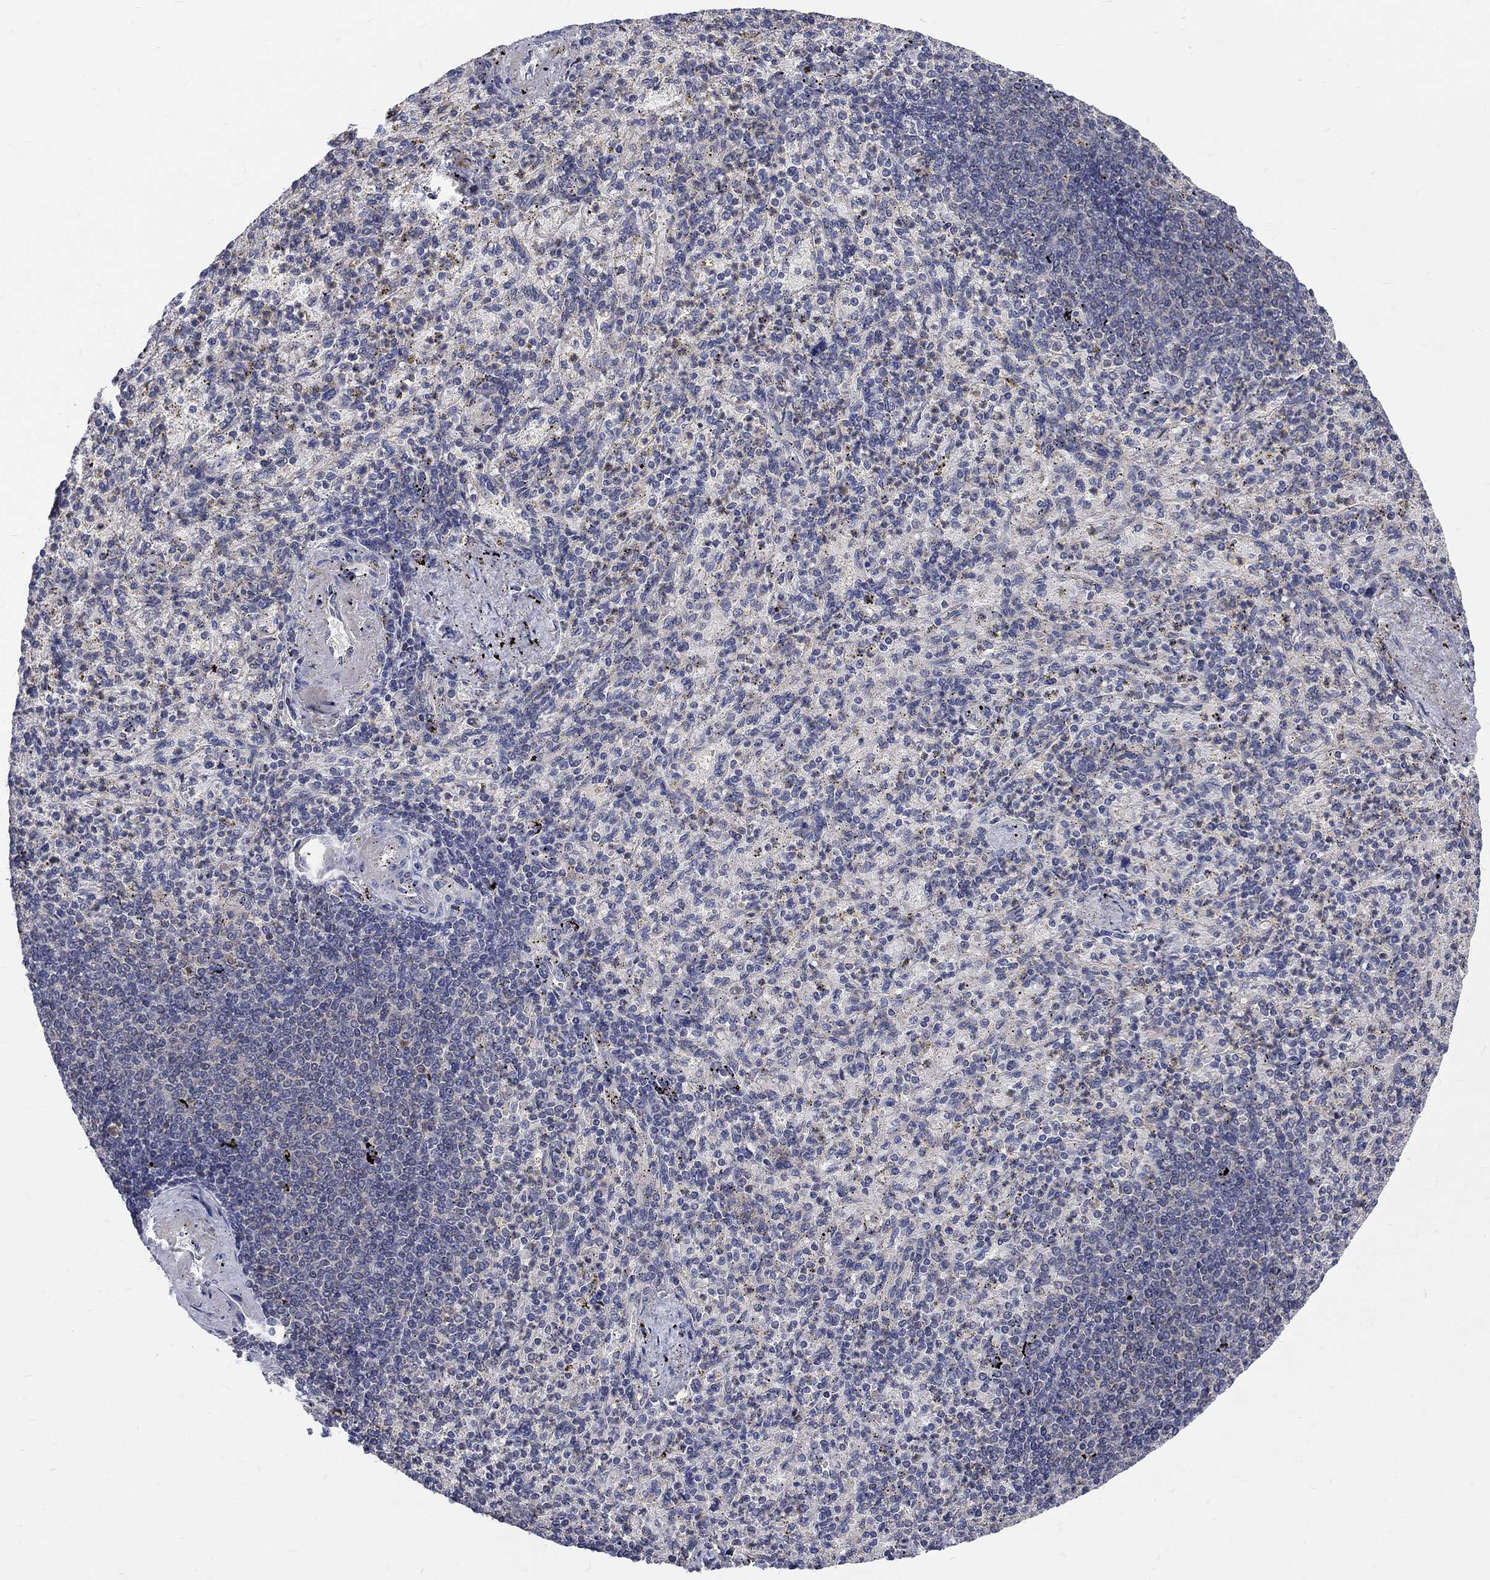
{"staining": {"intensity": "negative", "quantity": "none", "location": "none"}, "tissue": "spleen", "cell_type": "Cells in red pulp", "image_type": "normal", "snomed": [{"axis": "morphology", "description": "Normal tissue, NOS"}, {"axis": "topography", "description": "Spleen"}], "caption": "Cells in red pulp show no significant protein expression in benign spleen.", "gene": "NME7", "patient": {"sex": "female", "age": 74}}